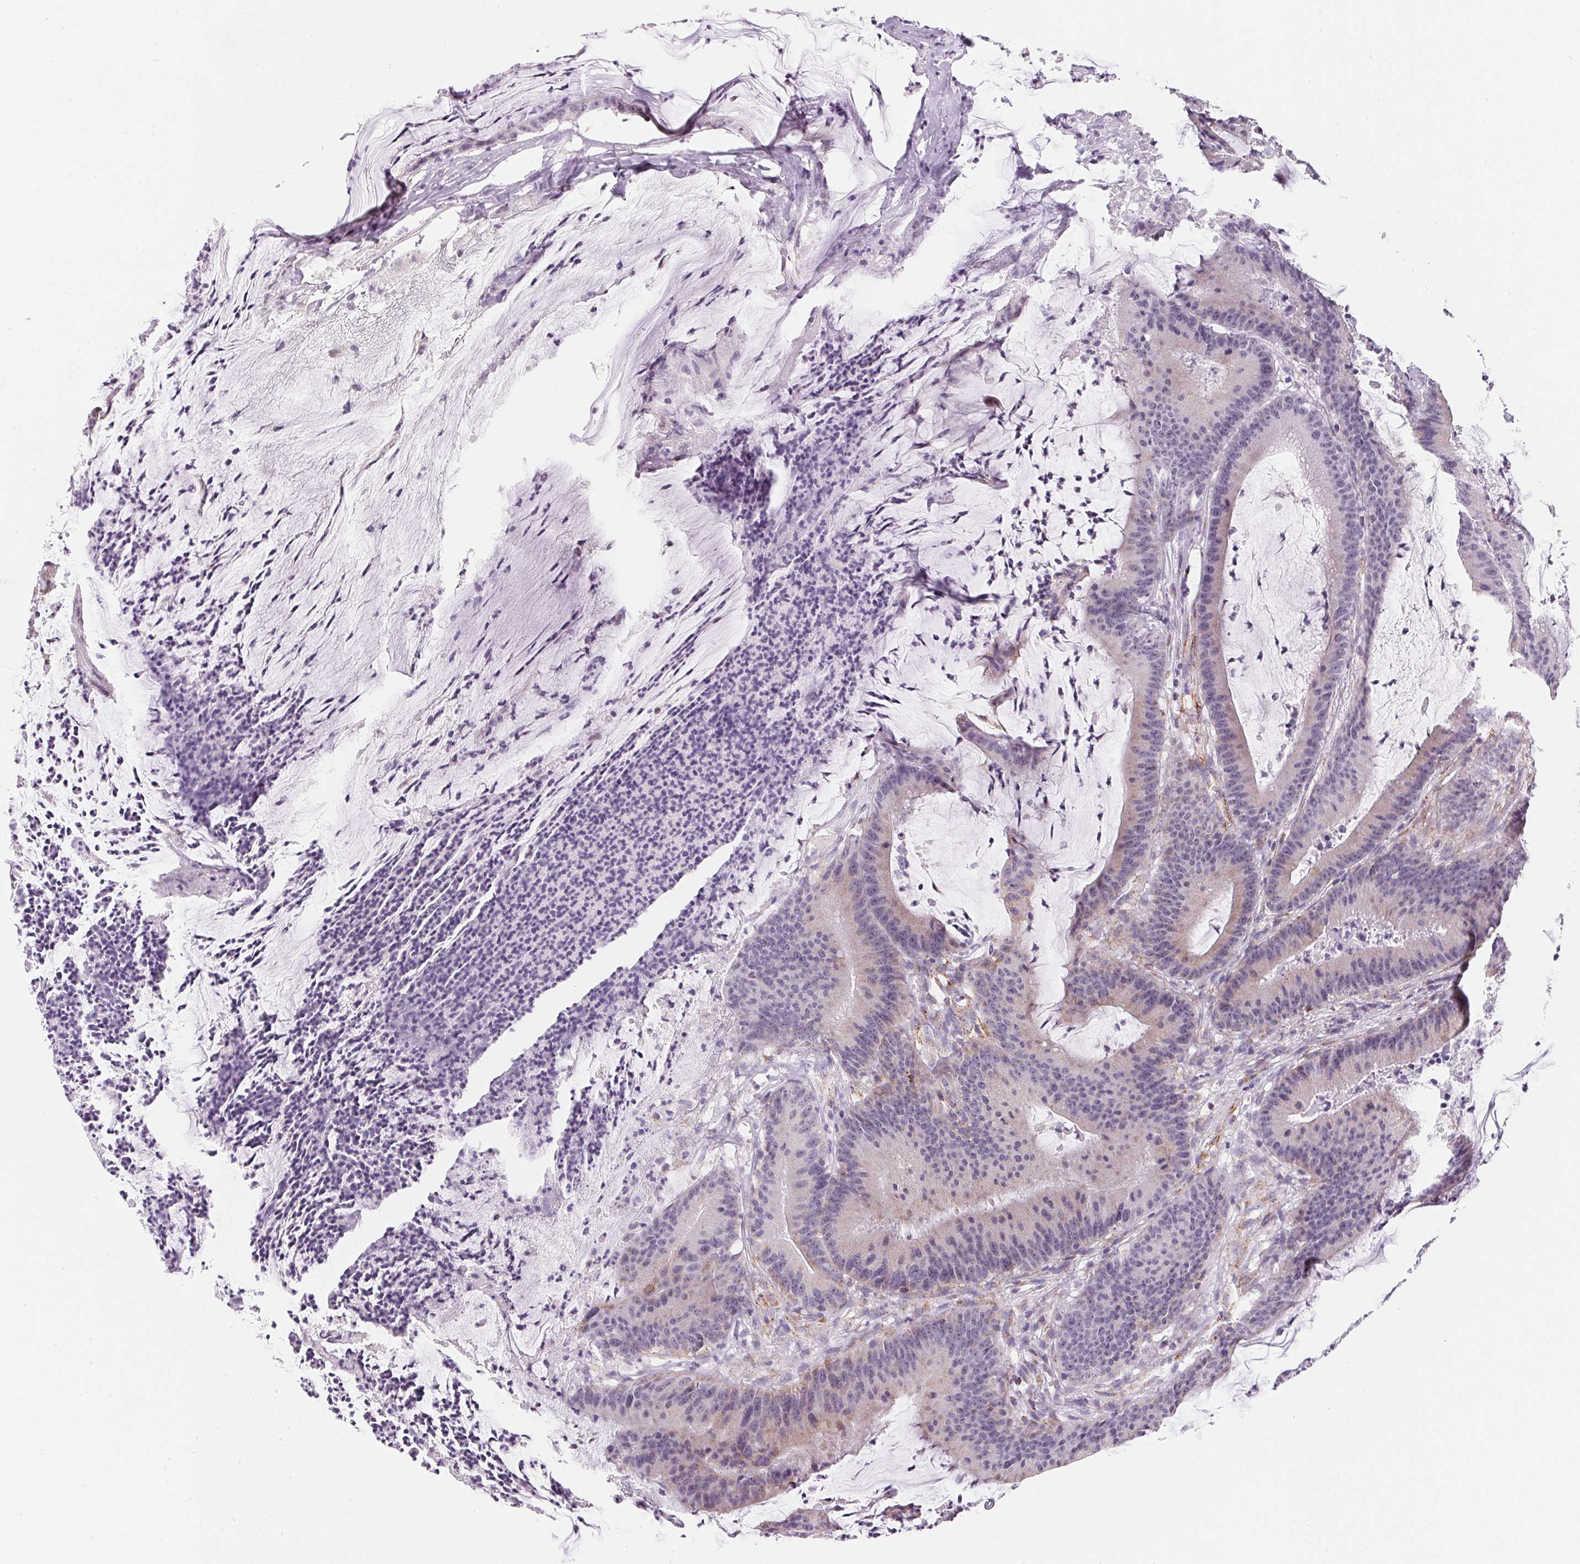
{"staining": {"intensity": "weak", "quantity": "<25%", "location": "cytoplasmic/membranous"}, "tissue": "colorectal cancer", "cell_type": "Tumor cells", "image_type": "cancer", "snomed": [{"axis": "morphology", "description": "Adenocarcinoma, NOS"}, {"axis": "topography", "description": "Colon"}], "caption": "Colorectal cancer (adenocarcinoma) stained for a protein using immunohistochemistry (IHC) displays no staining tumor cells.", "gene": "GIPC2", "patient": {"sex": "female", "age": 78}}